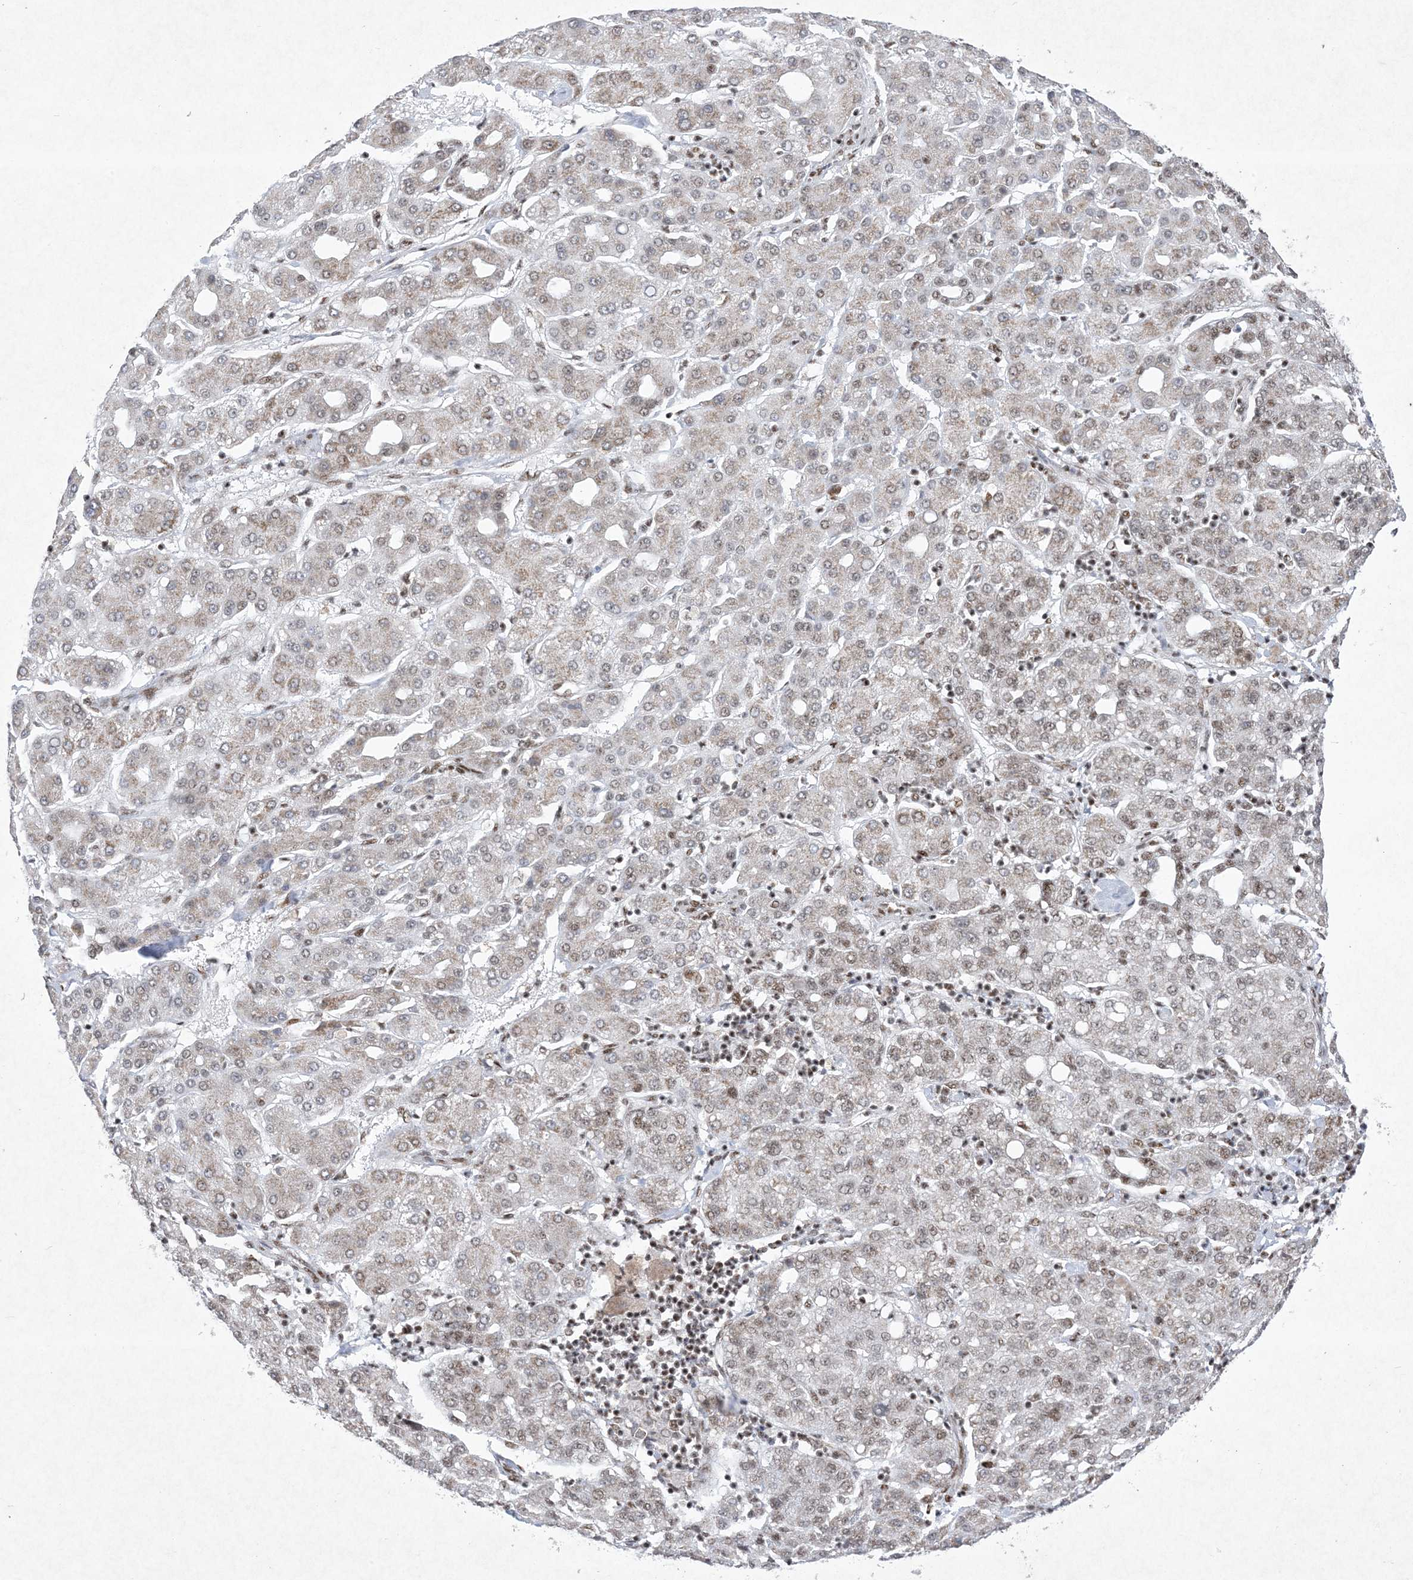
{"staining": {"intensity": "weak", "quantity": ">75%", "location": "nuclear"}, "tissue": "liver cancer", "cell_type": "Tumor cells", "image_type": "cancer", "snomed": [{"axis": "morphology", "description": "Carcinoma, Hepatocellular, NOS"}, {"axis": "topography", "description": "Liver"}], "caption": "Liver cancer (hepatocellular carcinoma) was stained to show a protein in brown. There is low levels of weak nuclear expression in about >75% of tumor cells.", "gene": "PKNOX2", "patient": {"sex": "male", "age": 65}}